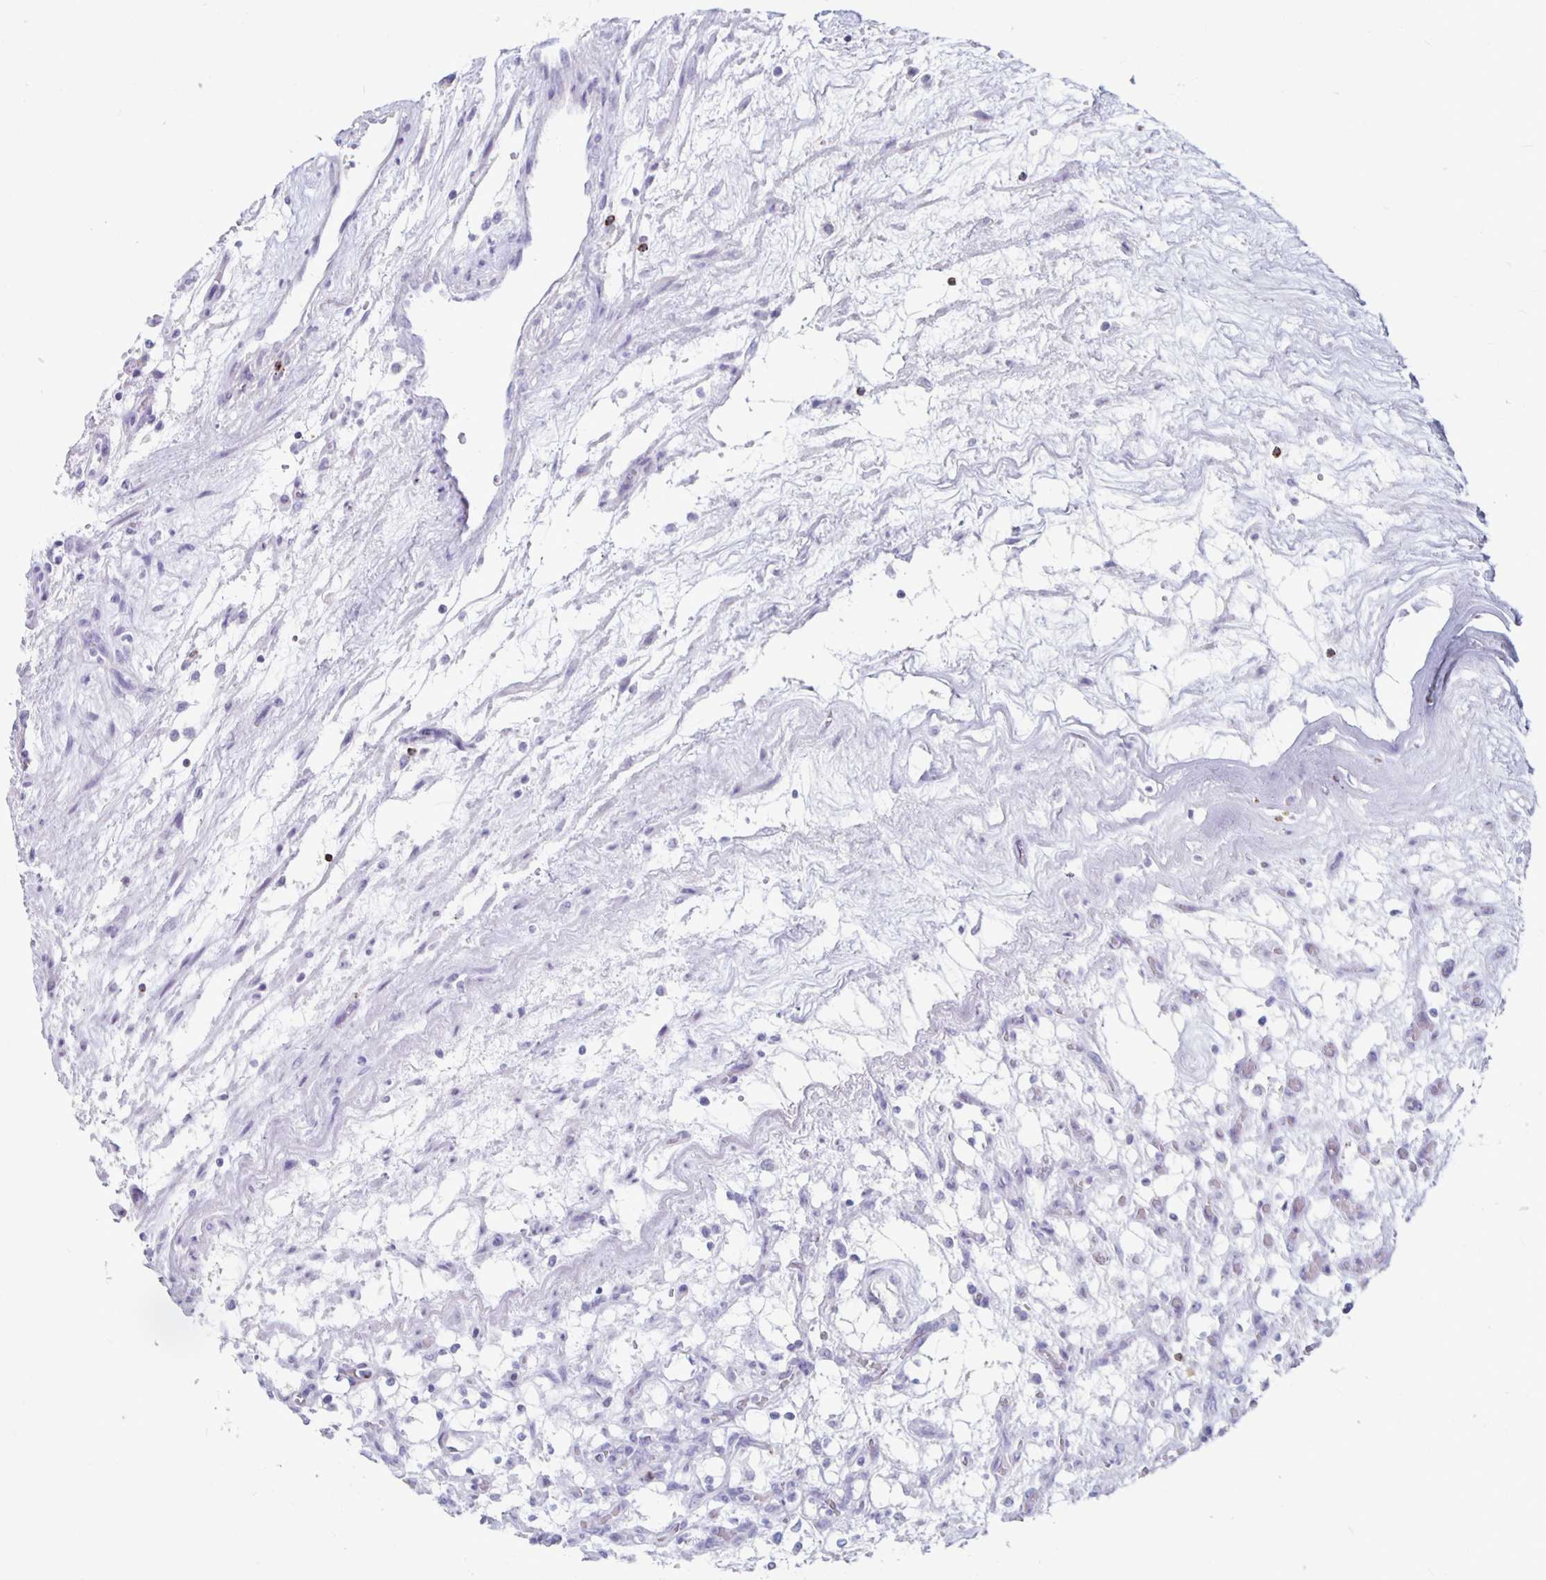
{"staining": {"intensity": "negative", "quantity": "none", "location": "none"}, "tissue": "renal cancer", "cell_type": "Tumor cells", "image_type": "cancer", "snomed": [{"axis": "morphology", "description": "Adenocarcinoma, NOS"}, {"axis": "topography", "description": "Kidney"}], "caption": "Tumor cells are negative for brown protein staining in renal cancer.", "gene": "GZMK", "patient": {"sex": "female", "age": 69}}